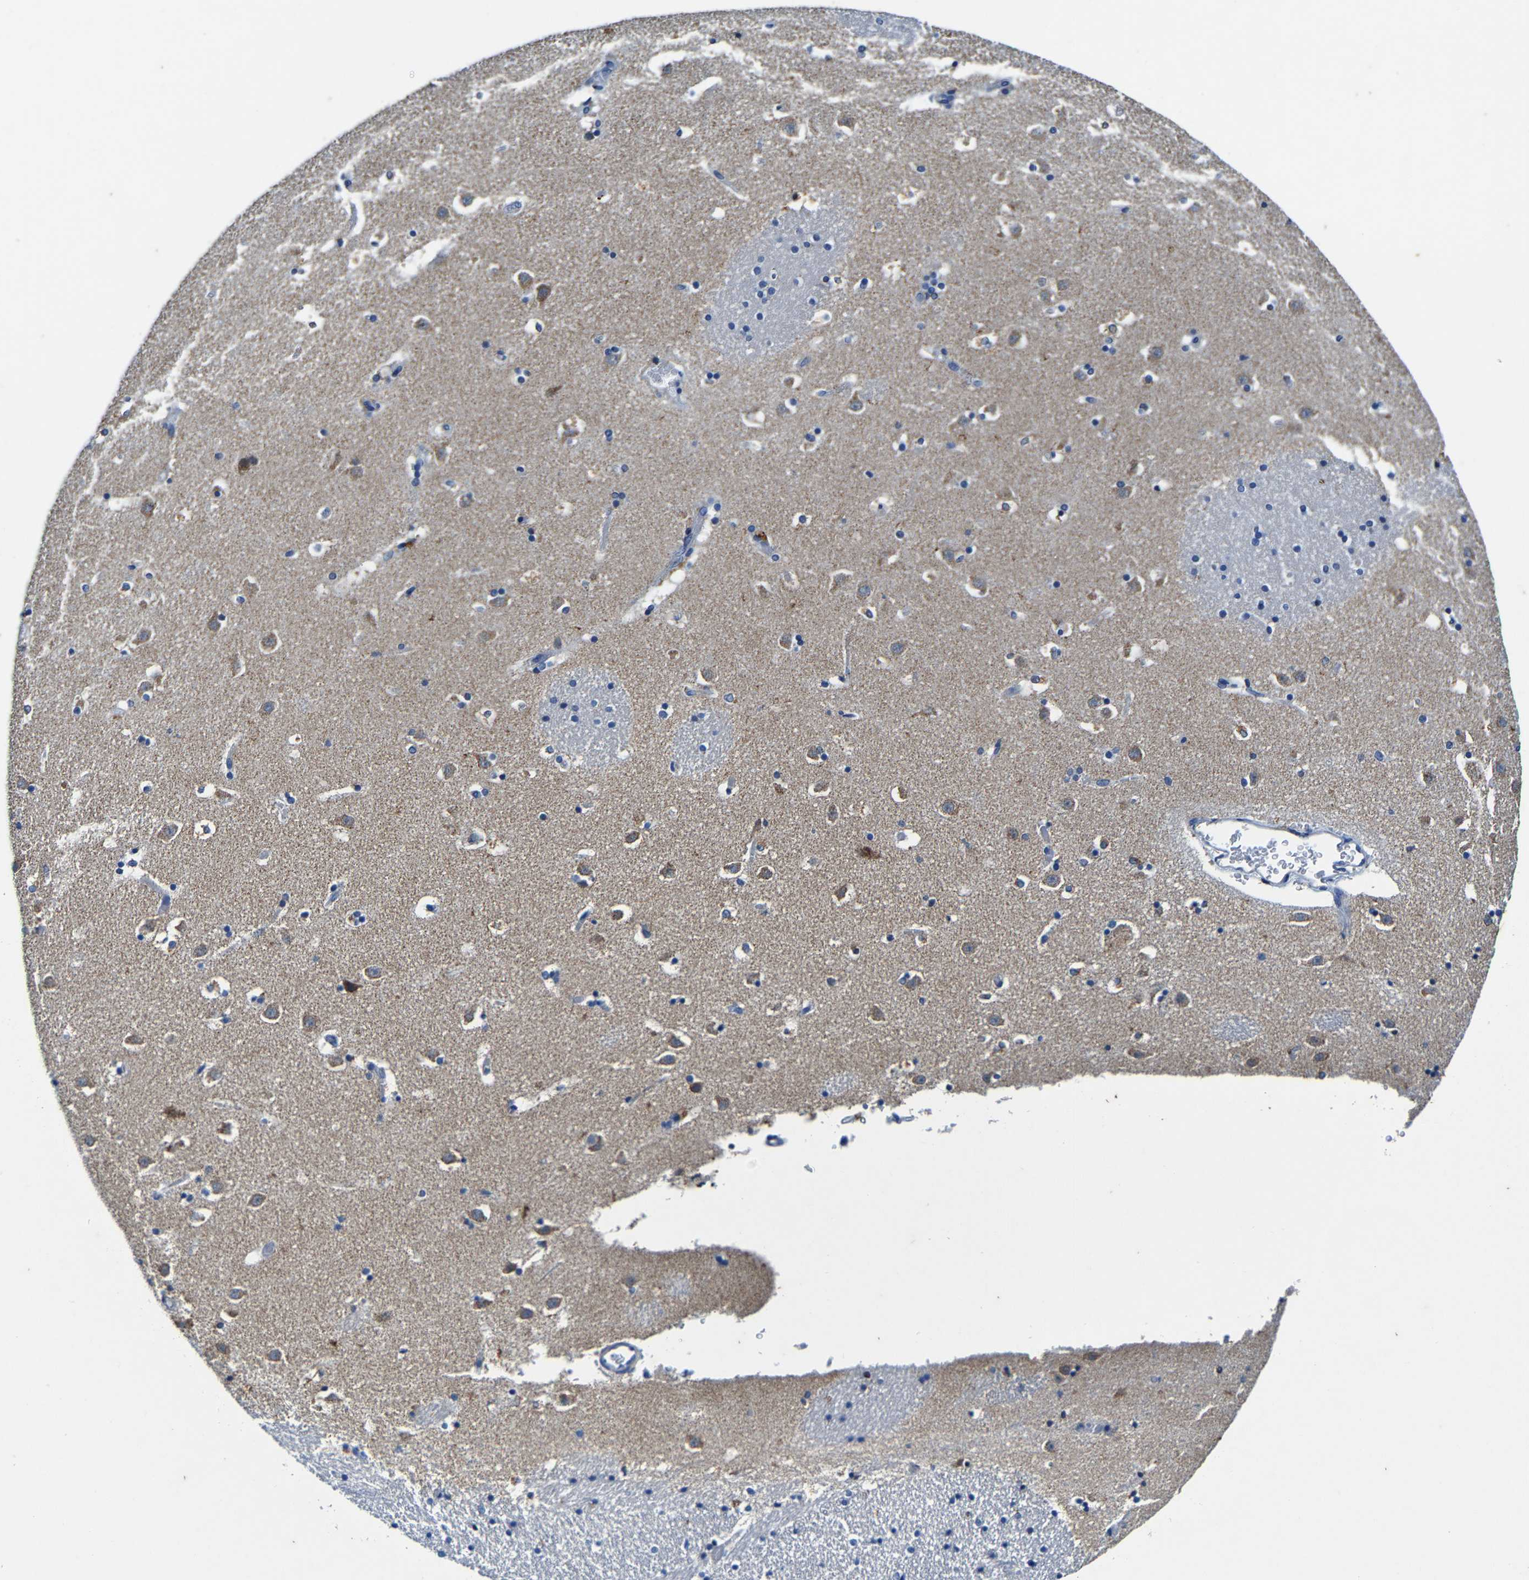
{"staining": {"intensity": "negative", "quantity": "none", "location": "none"}, "tissue": "caudate", "cell_type": "Glial cells", "image_type": "normal", "snomed": [{"axis": "morphology", "description": "Normal tissue, NOS"}, {"axis": "topography", "description": "Lateral ventricle wall"}], "caption": "Glial cells show no significant protein expression in normal caudate. (DAB IHC with hematoxylin counter stain).", "gene": "SLC25A25", "patient": {"sex": "male", "age": 45}}